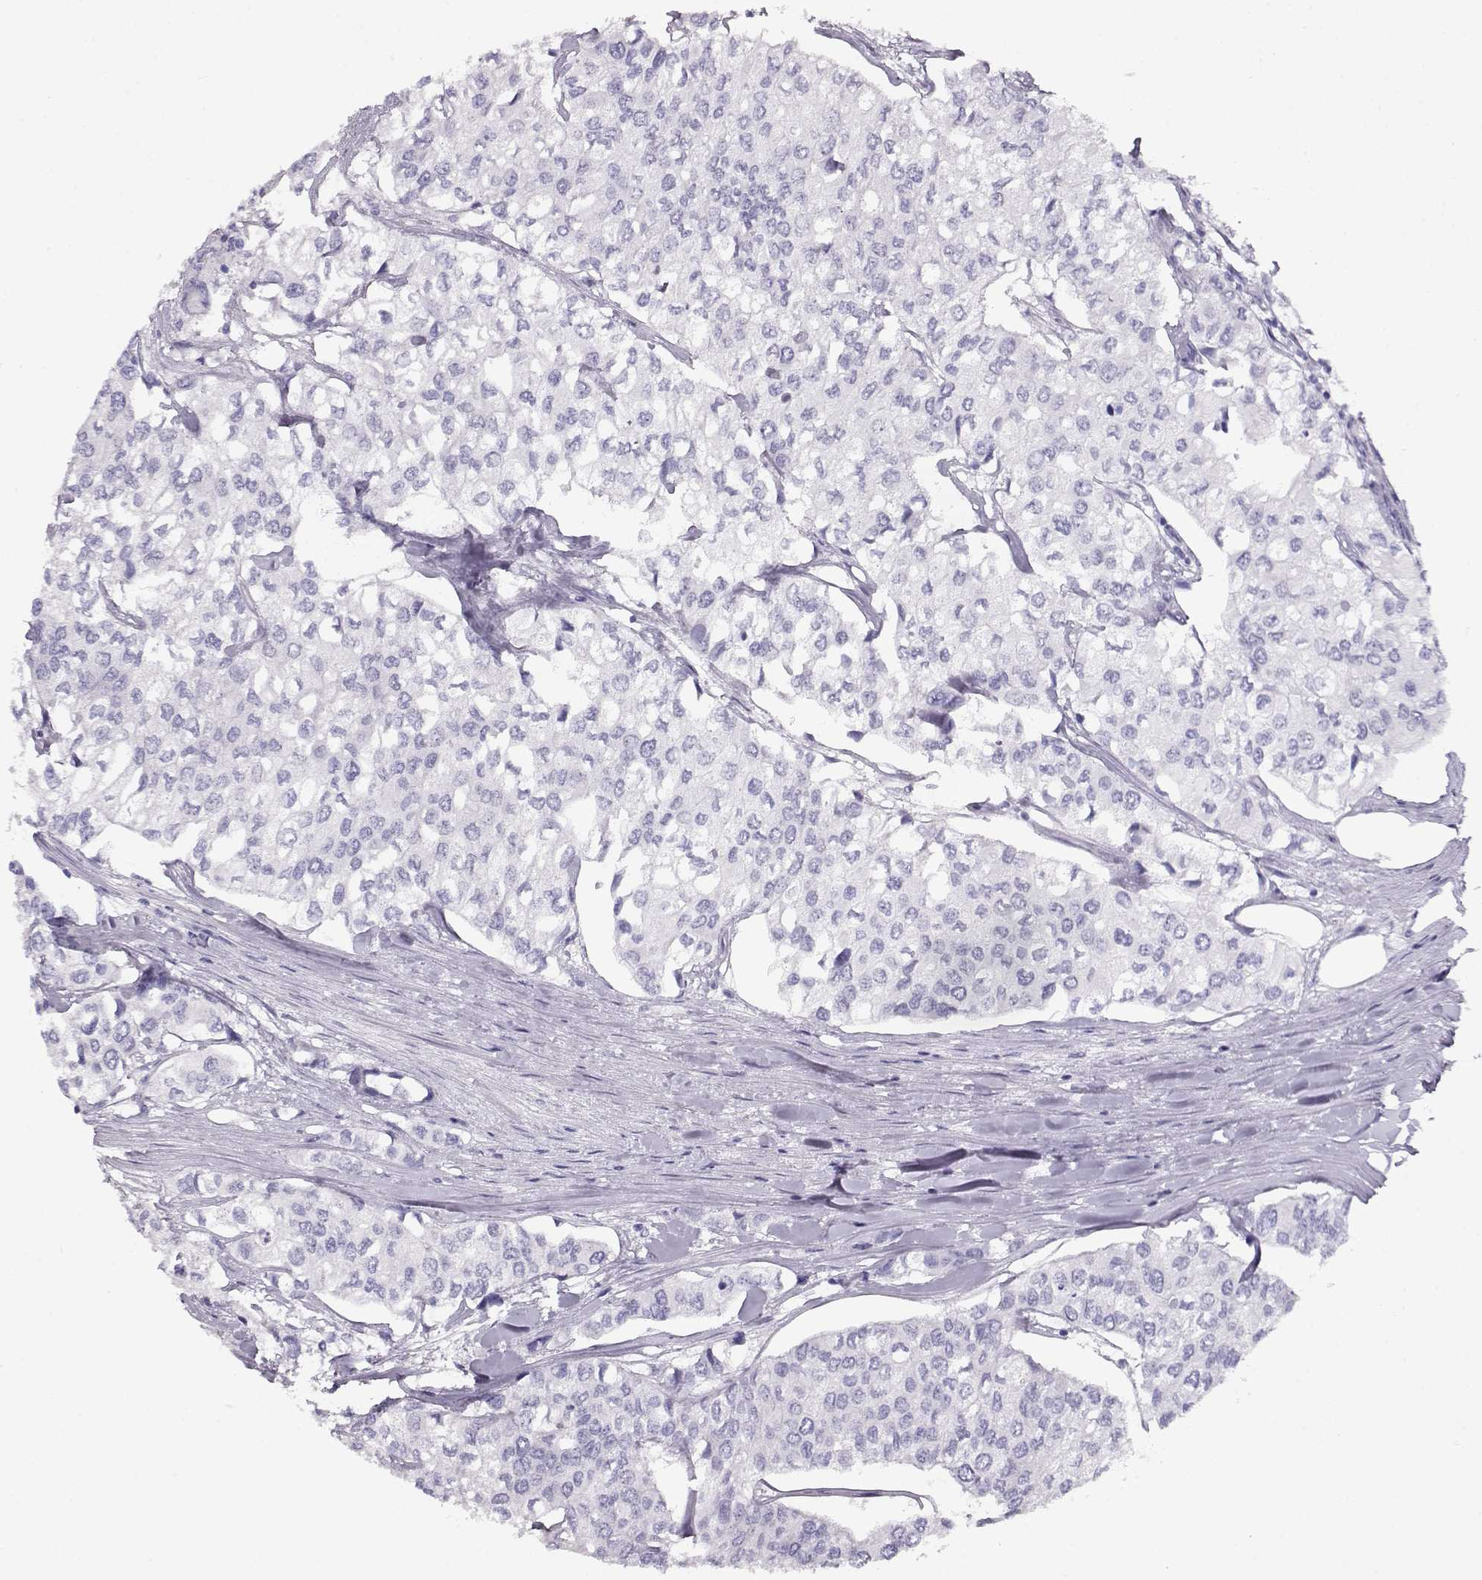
{"staining": {"intensity": "negative", "quantity": "none", "location": "none"}, "tissue": "urothelial cancer", "cell_type": "Tumor cells", "image_type": "cancer", "snomed": [{"axis": "morphology", "description": "Urothelial carcinoma, High grade"}, {"axis": "topography", "description": "Urinary bladder"}], "caption": "The photomicrograph exhibits no significant staining in tumor cells of urothelial cancer.", "gene": "ACTN2", "patient": {"sex": "male", "age": 73}}